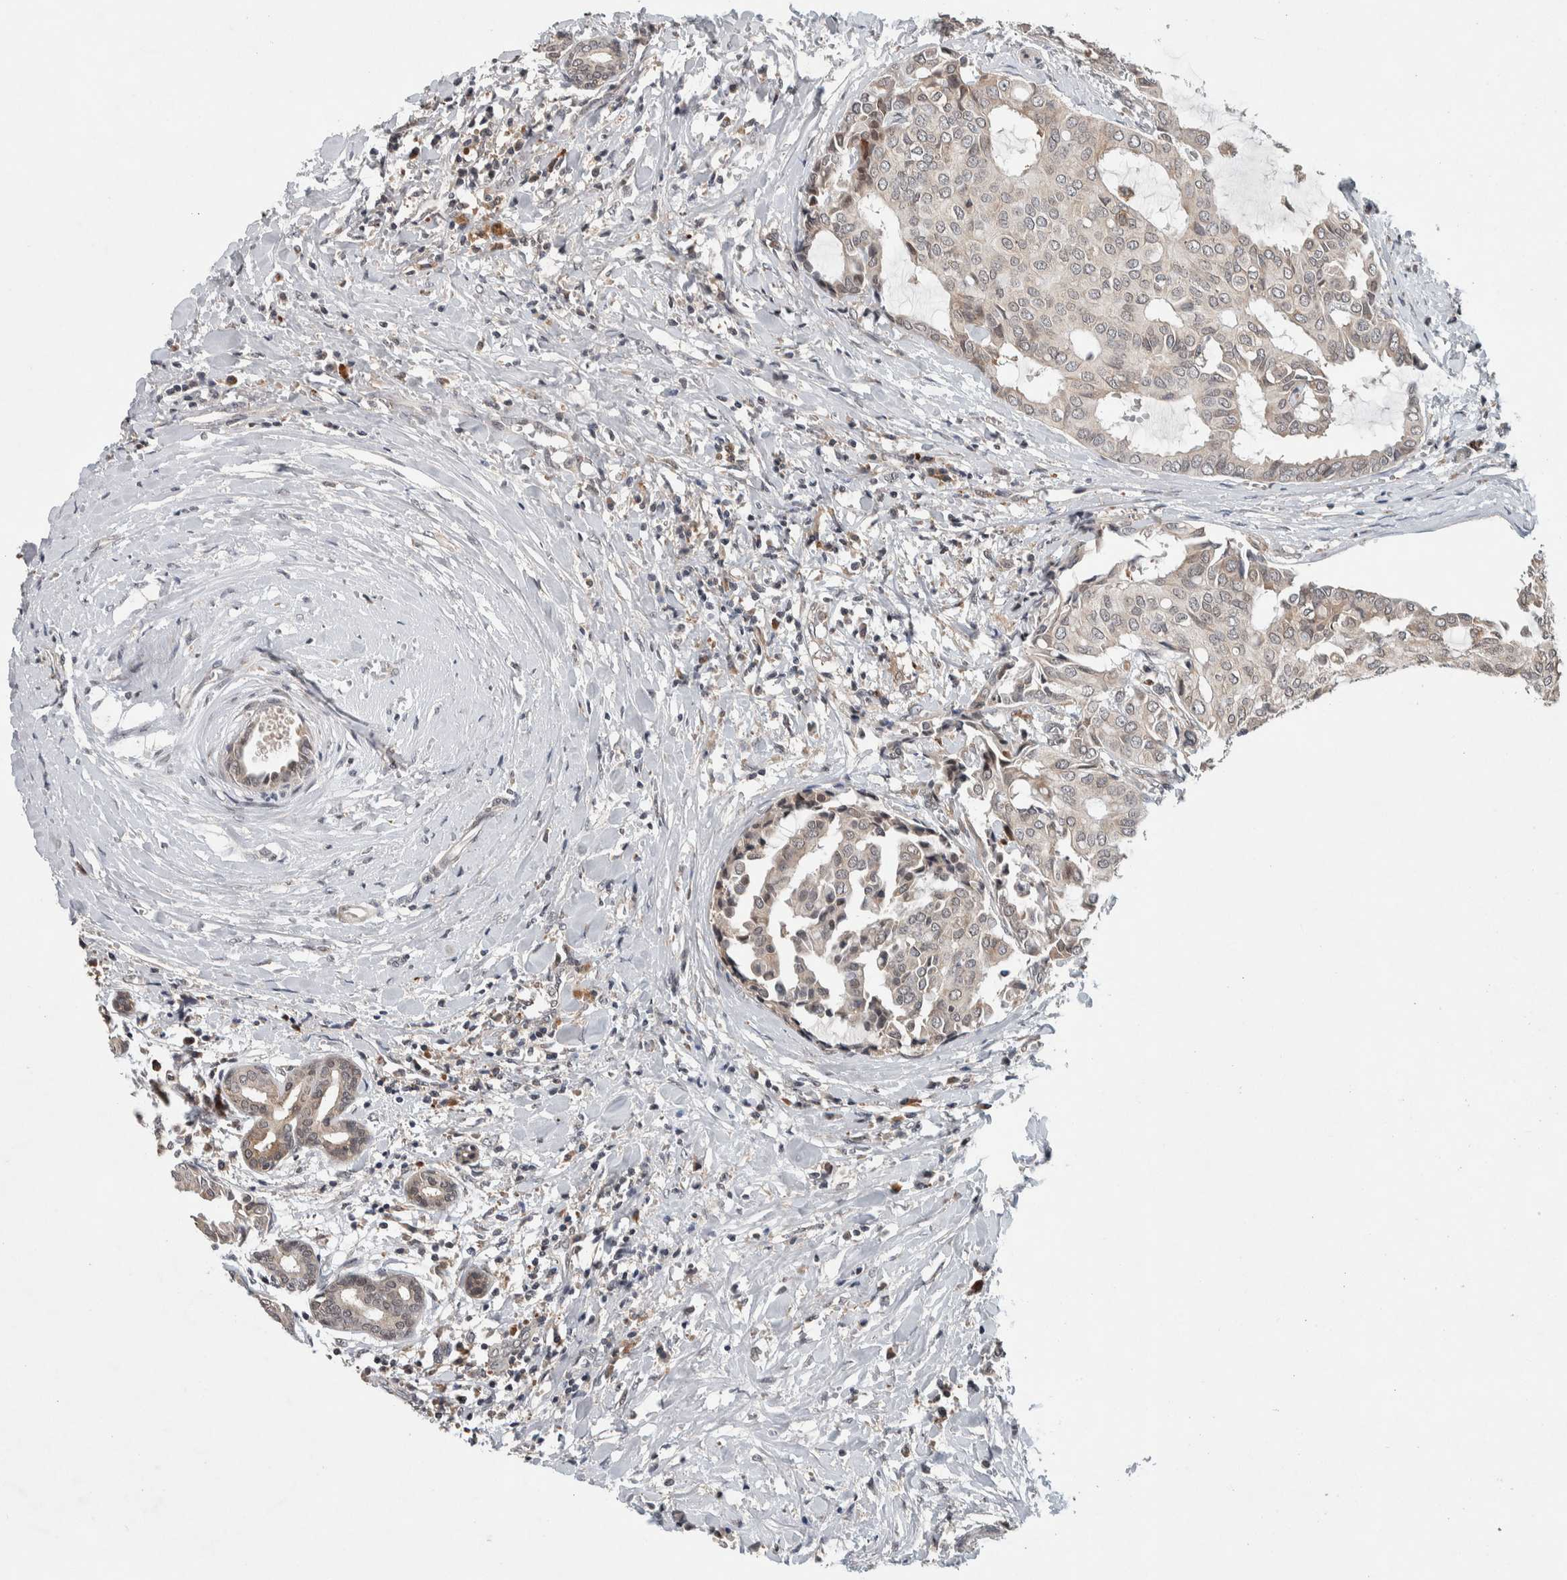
{"staining": {"intensity": "weak", "quantity": "<25%", "location": "cytoplasmic/membranous"}, "tissue": "head and neck cancer", "cell_type": "Tumor cells", "image_type": "cancer", "snomed": [{"axis": "morphology", "description": "Adenocarcinoma, NOS"}, {"axis": "topography", "description": "Salivary gland"}, {"axis": "topography", "description": "Head-Neck"}], "caption": "This is an immunohistochemistry (IHC) image of adenocarcinoma (head and neck). There is no staining in tumor cells.", "gene": "KCNK1", "patient": {"sex": "female", "age": 59}}